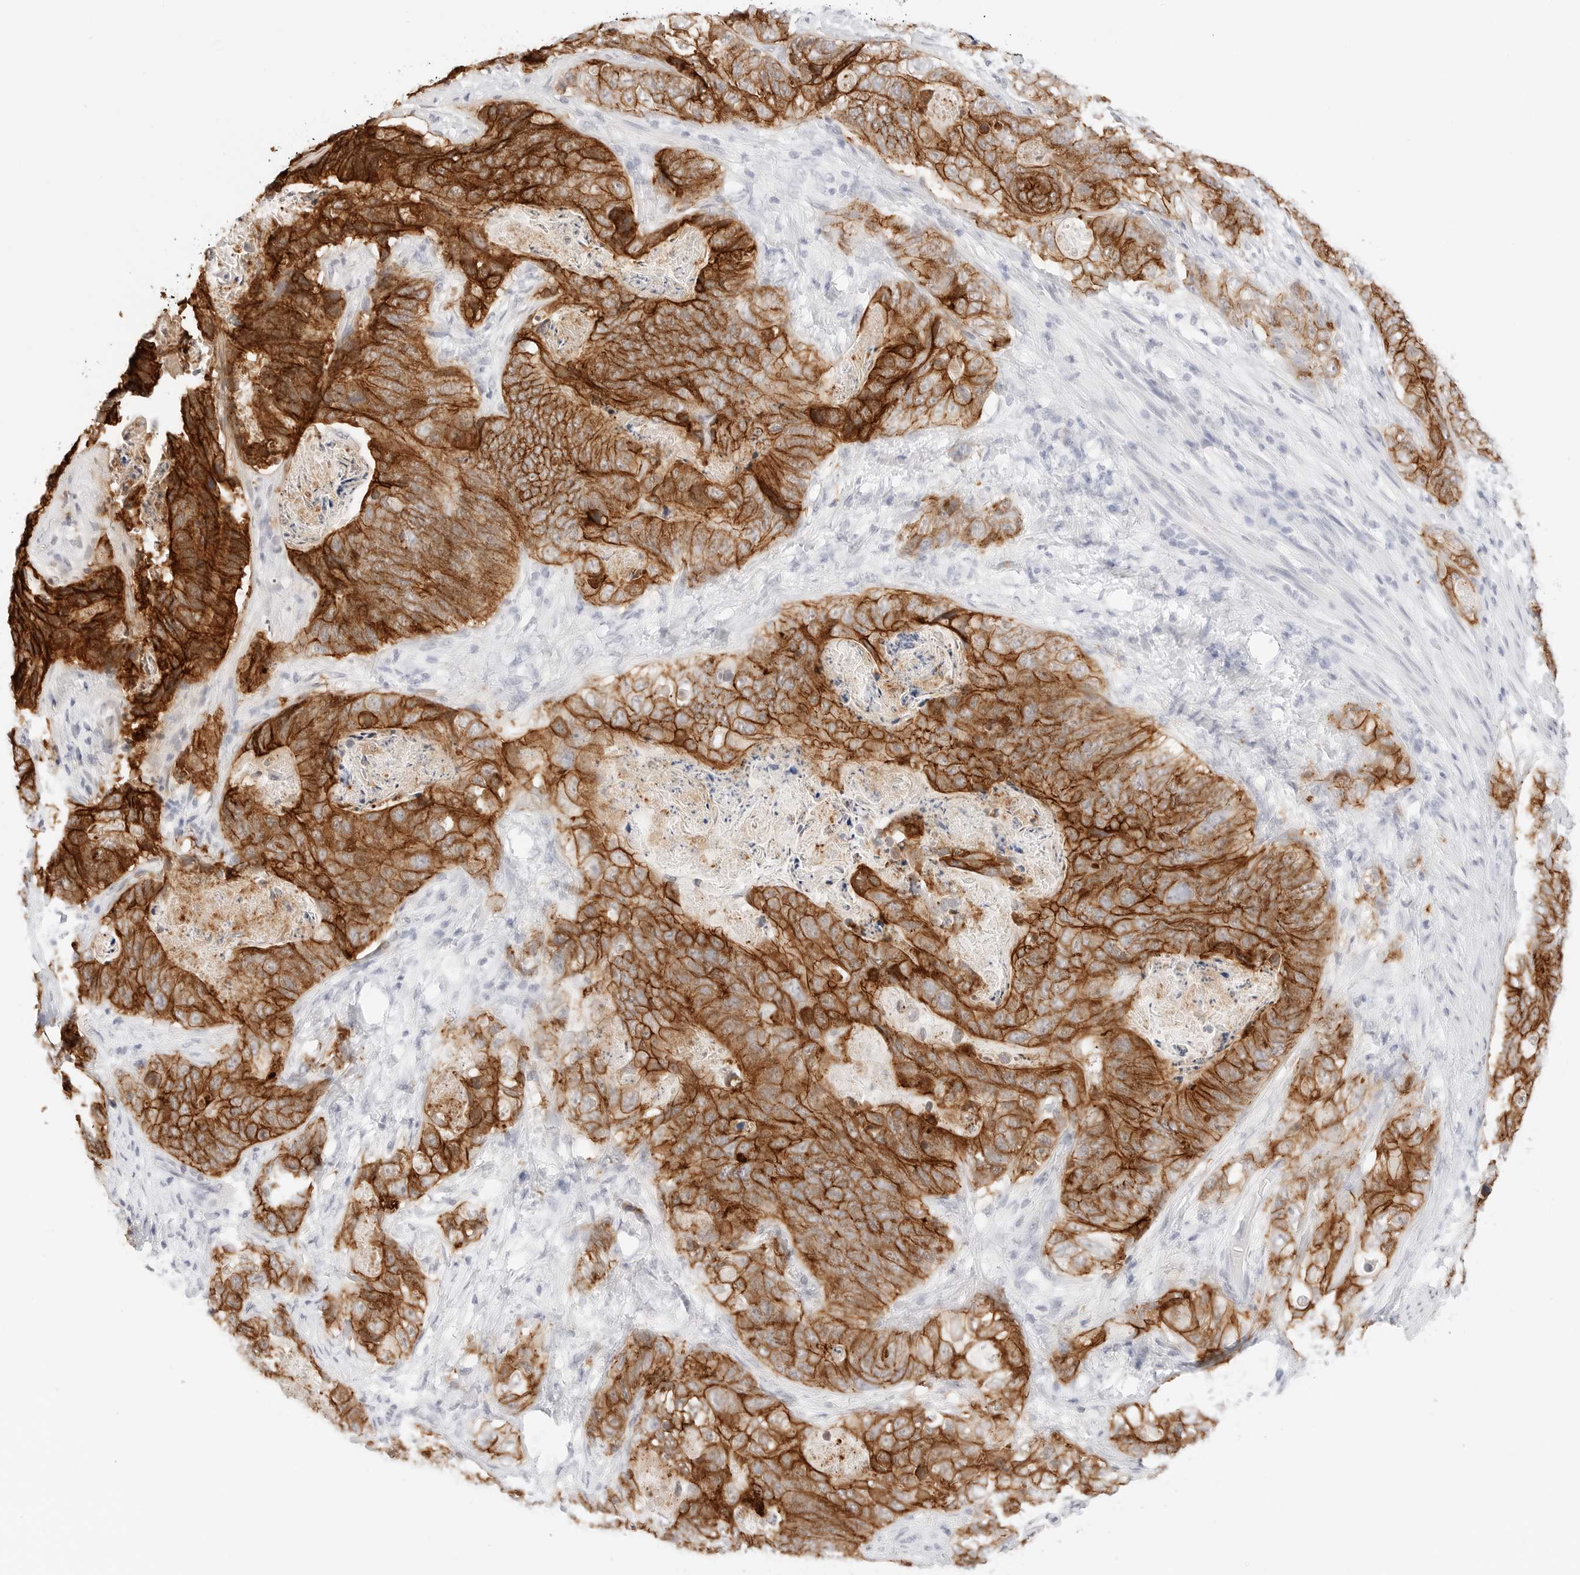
{"staining": {"intensity": "strong", "quantity": ">75%", "location": "cytoplasmic/membranous"}, "tissue": "stomach cancer", "cell_type": "Tumor cells", "image_type": "cancer", "snomed": [{"axis": "morphology", "description": "Normal tissue, NOS"}, {"axis": "morphology", "description": "Adenocarcinoma, NOS"}, {"axis": "topography", "description": "Stomach"}], "caption": "DAB immunohistochemical staining of human stomach cancer (adenocarcinoma) demonstrates strong cytoplasmic/membranous protein positivity in about >75% of tumor cells.", "gene": "CDH1", "patient": {"sex": "female", "age": 89}}